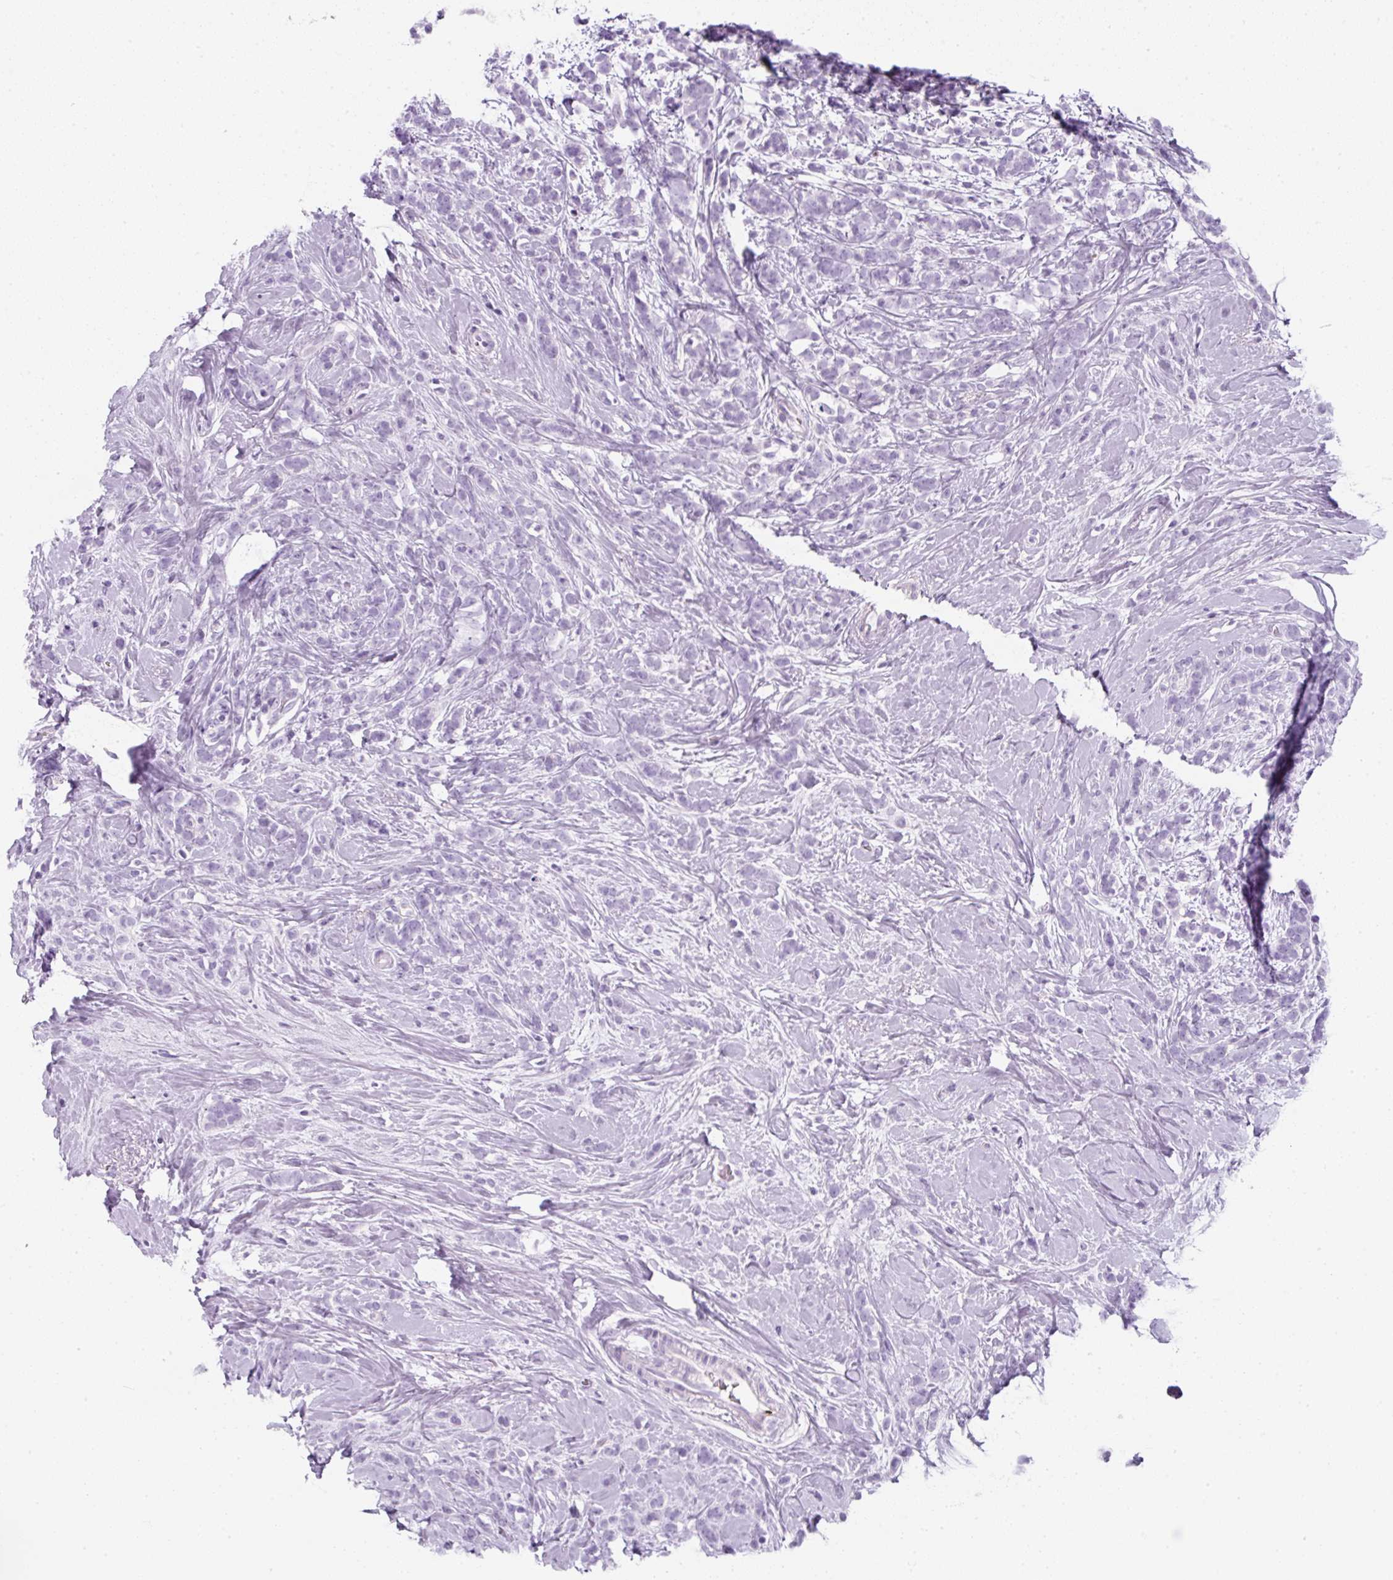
{"staining": {"intensity": "negative", "quantity": "none", "location": "none"}, "tissue": "breast cancer", "cell_type": "Tumor cells", "image_type": "cancer", "snomed": [{"axis": "morphology", "description": "Lobular carcinoma"}, {"axis": "topography", "description": "Breast"}], "caption": "Tumor cells are negative for brown protein staining in lobular carcinoma (breast). (Stains: DAB IHC with hematoxylin counter stain, Microscopy: brightfield microscopy at high magnification).", "gene": "PF4V1", "patient": {"sex": "female", "age": 58}}